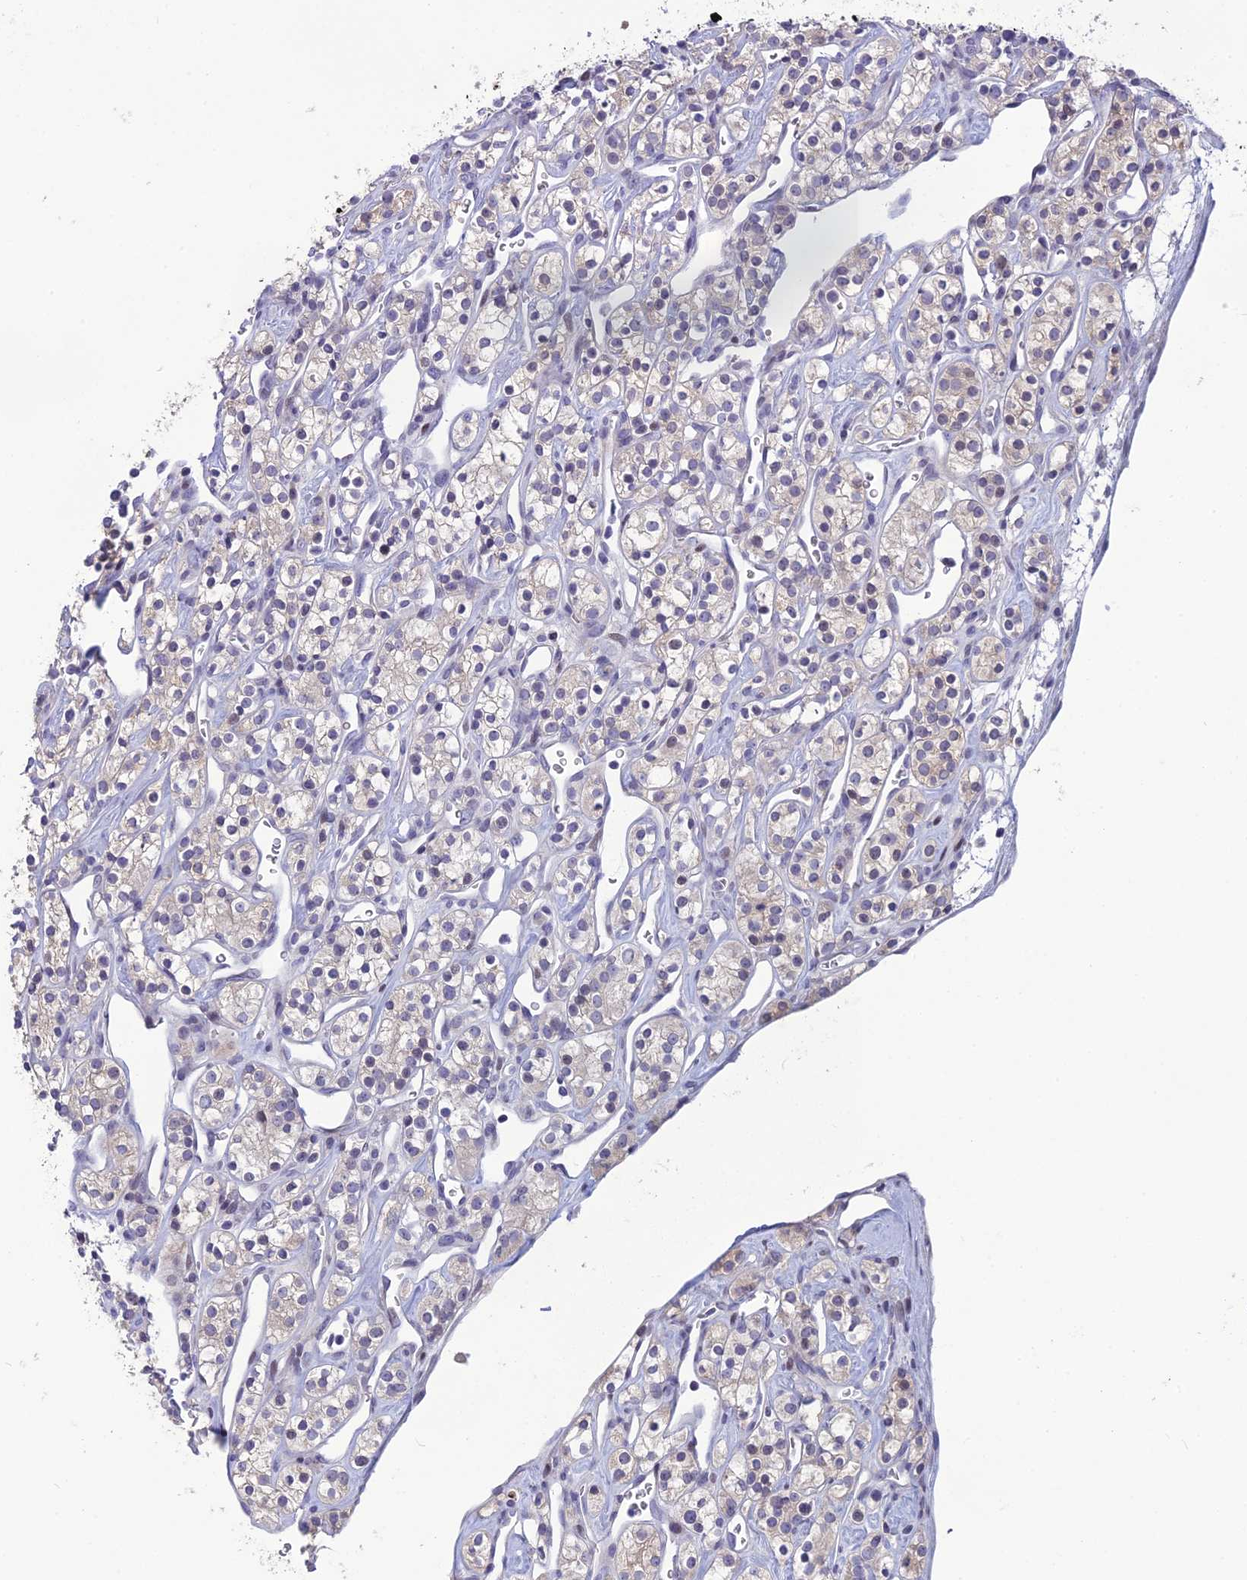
{"staining": {"intensity": "negative", "quantity": "none", "location": "none"}, "tissue": "renal cancer", "cell_type": "Tumor cells", "image_type": "cancer", "snomed": [{"axis": "morphology", "description": "Adenocarcinoma, NOS"}, {"axis": "topography", "description": "Kidney"}], "caption": "DAB immunohistochemical staining of renal cancer (adenocarcinoma) shows no significant staining in tumor cells.", "gene": "TMEM134", "patient": {"sex": "male", "age": 77}}